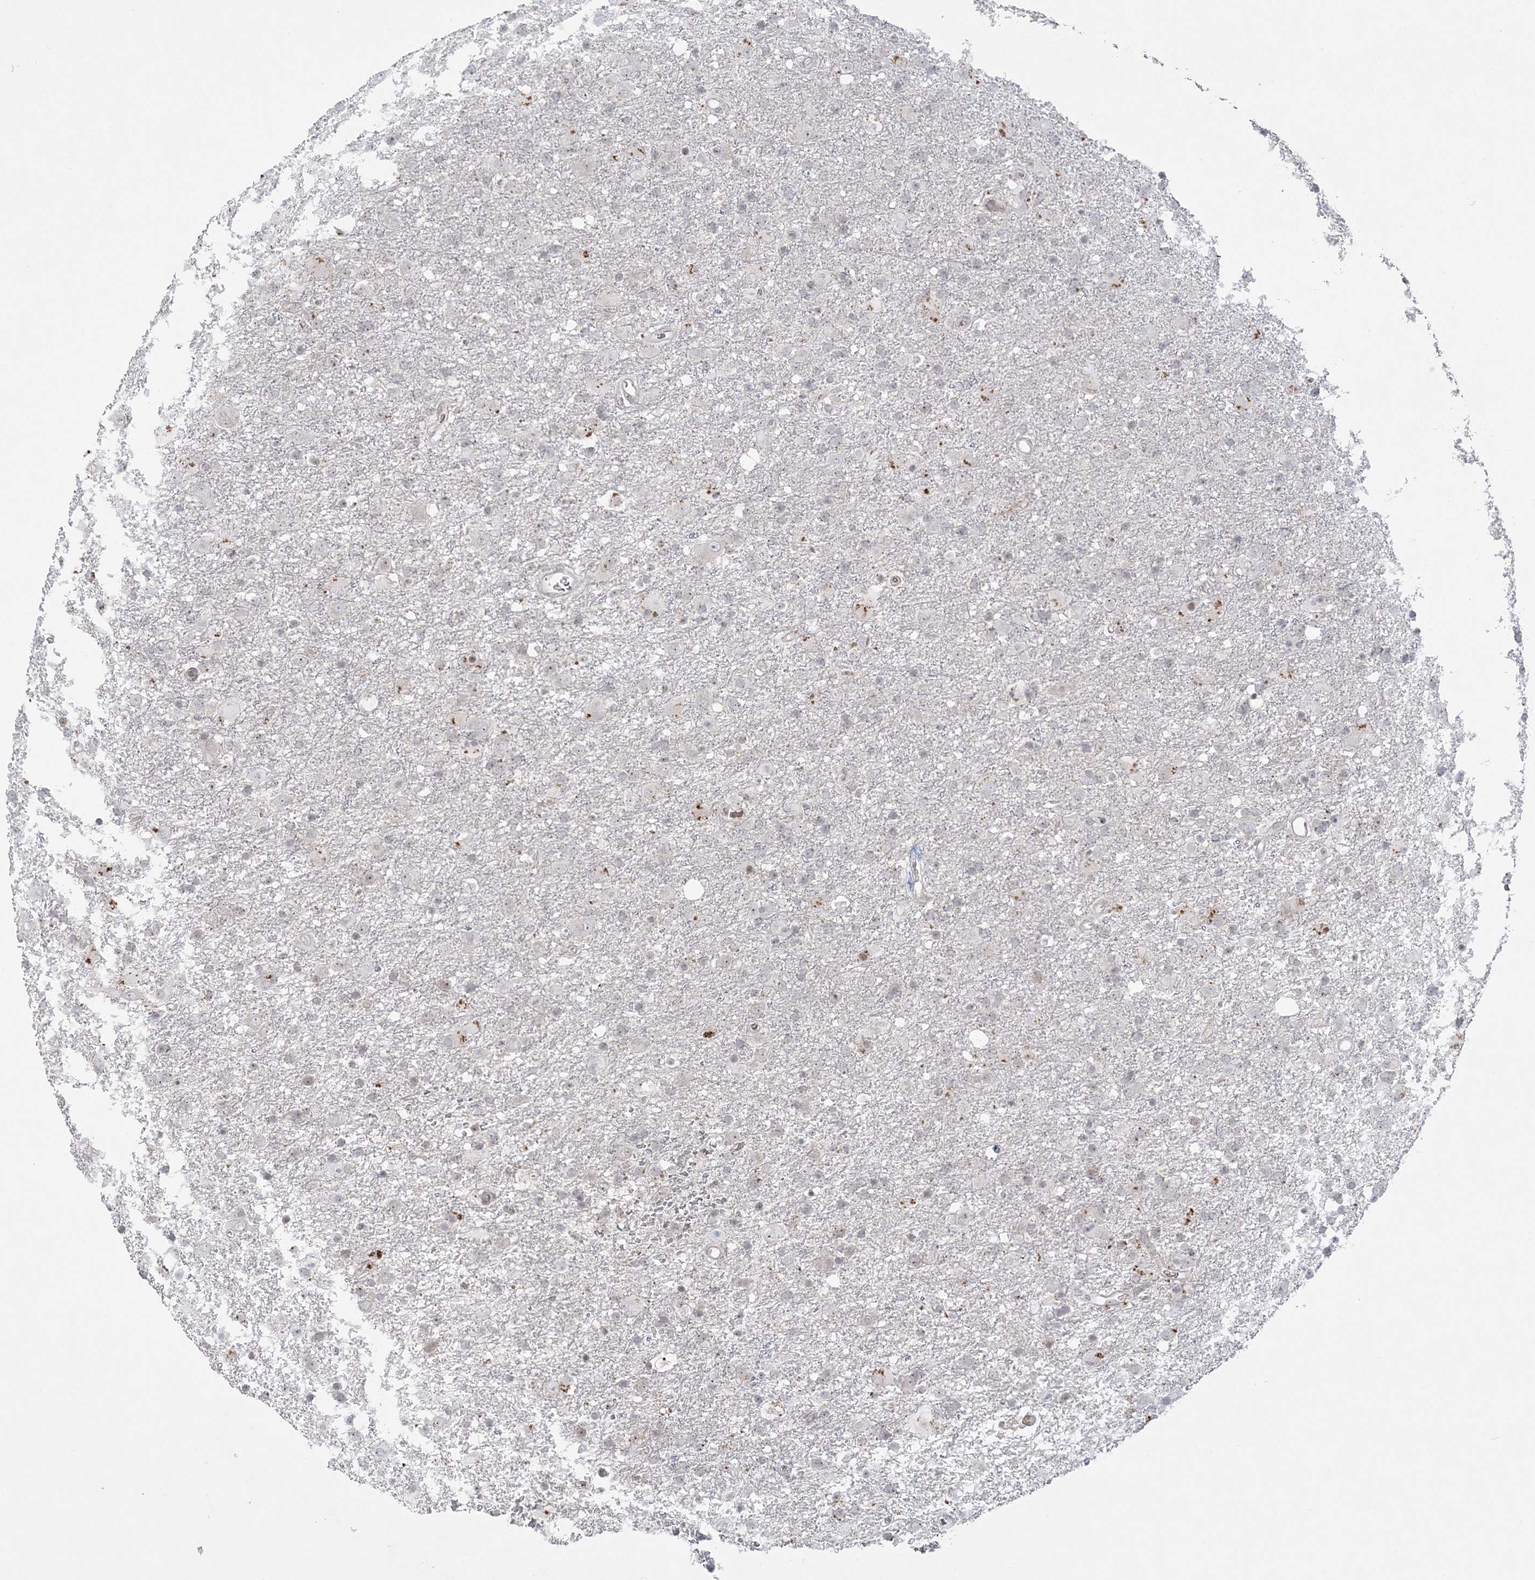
{"staining": {"intensity": "negative", "quantity": "none", "location": "none"}, "tissue": "glioma", "cell_type": "Tumor cells", "image_type": "cancer", "snomed": [{"axis": "morphology", "description": "Glioma, malignant, Low grade"}, {"axis": "topography", "description": "Brain"}], "caption": "The photomicrograph reveals no staining of tumor cells in glioma.", "gene": "SH3BP4", "patient": {"sex": "male", "age": 65}}